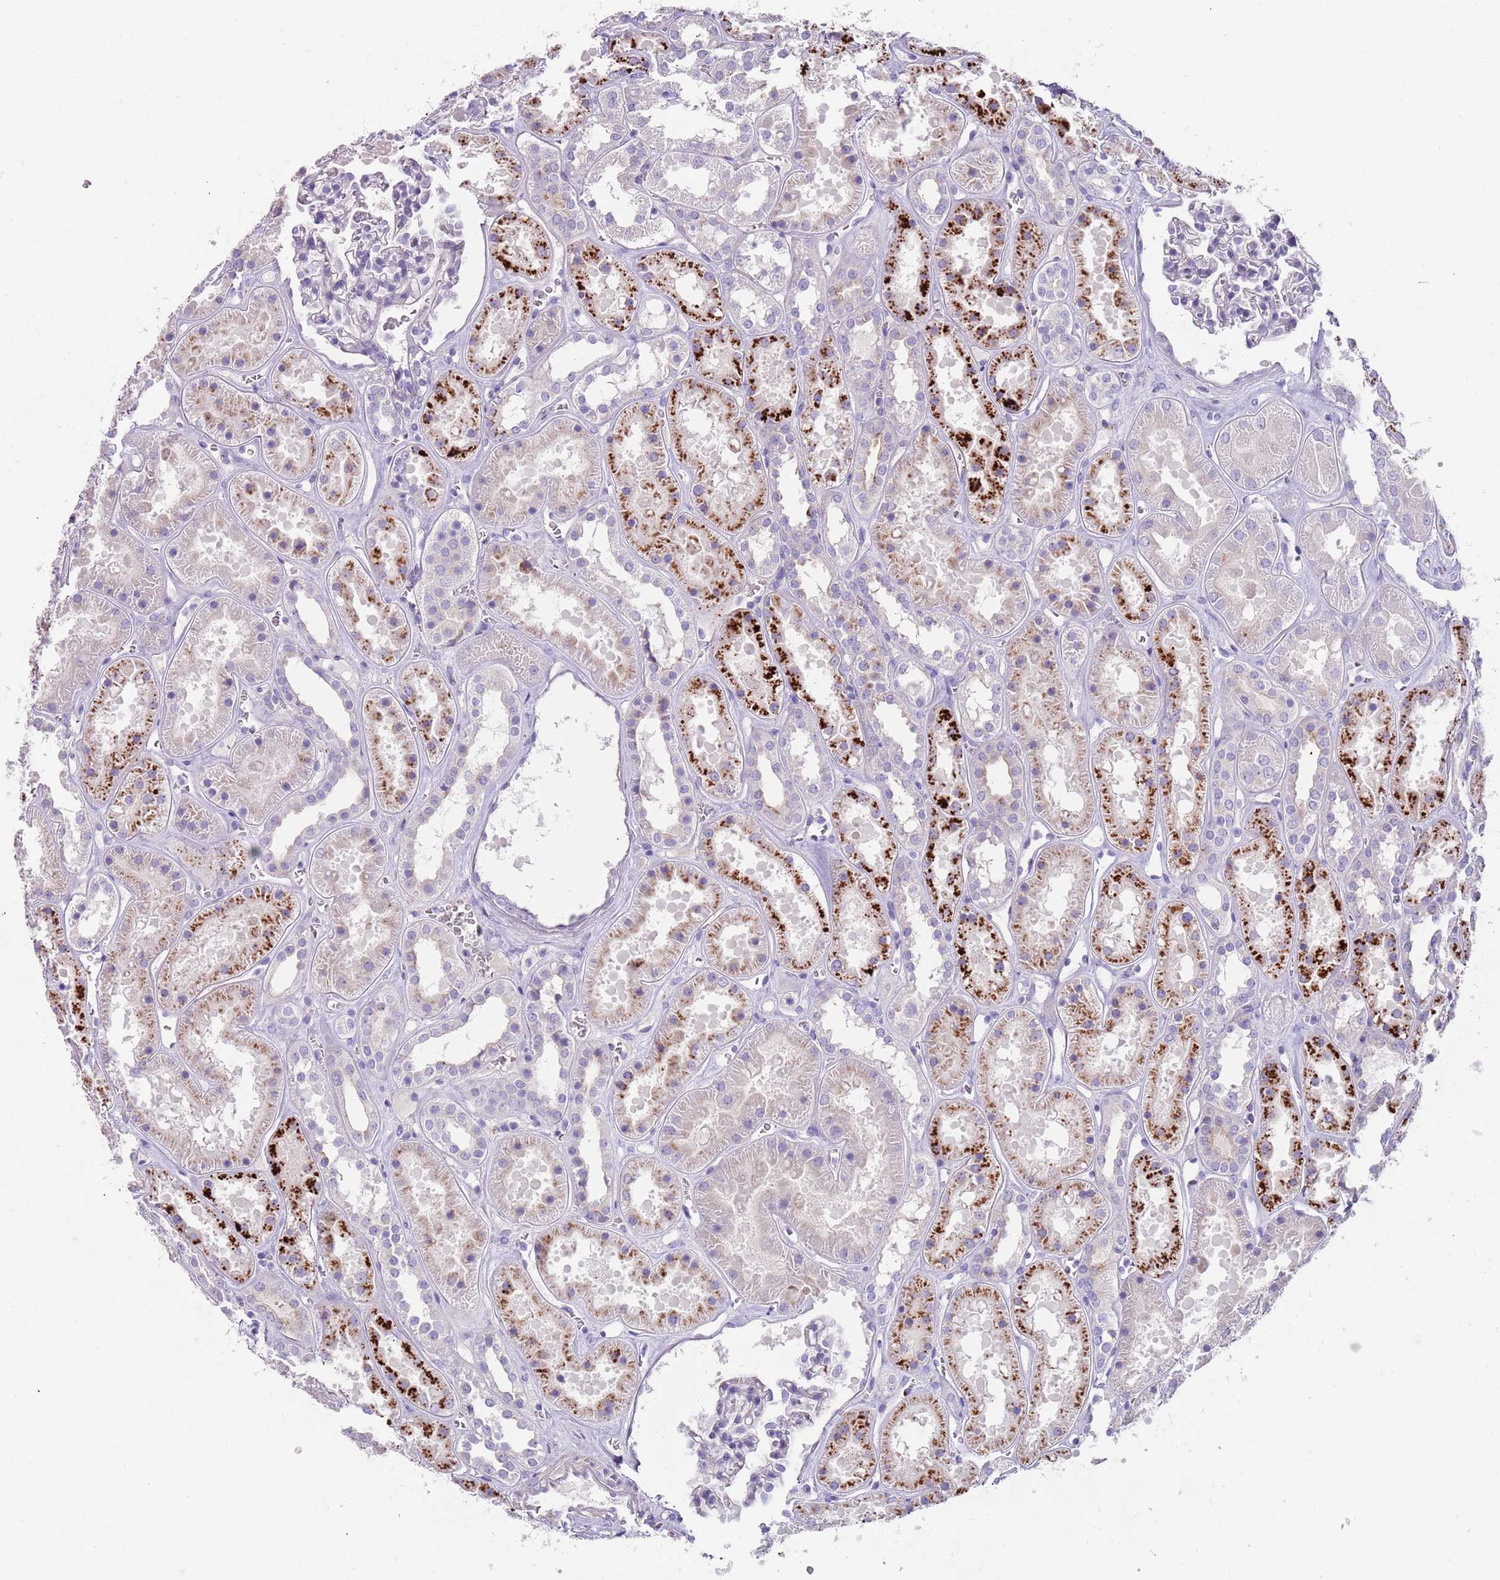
{"staining": {"intensity": "negative", "quantity": "none", "location": "none"}, "tissue": "kidney", "cell_type": "Cells in glomeruli", "image_type": "normal", "snomed": [{"axis": "morphology", "description": "Normal tissue, NOS"}, {"axis": "topography", "description": "Kidney"}], "caption": "Cells in glomeruli are negative for protein expression in benign human kidney. The staining was performed using DAB (3,3'-diaminobenzidine) to visualize the protein expression in brown, while the nuclei were stained in blue with hematoxylin (Magnification: 20x).", "gene": "LRRN3", "patient": {"sex": "female", "age": 41}}